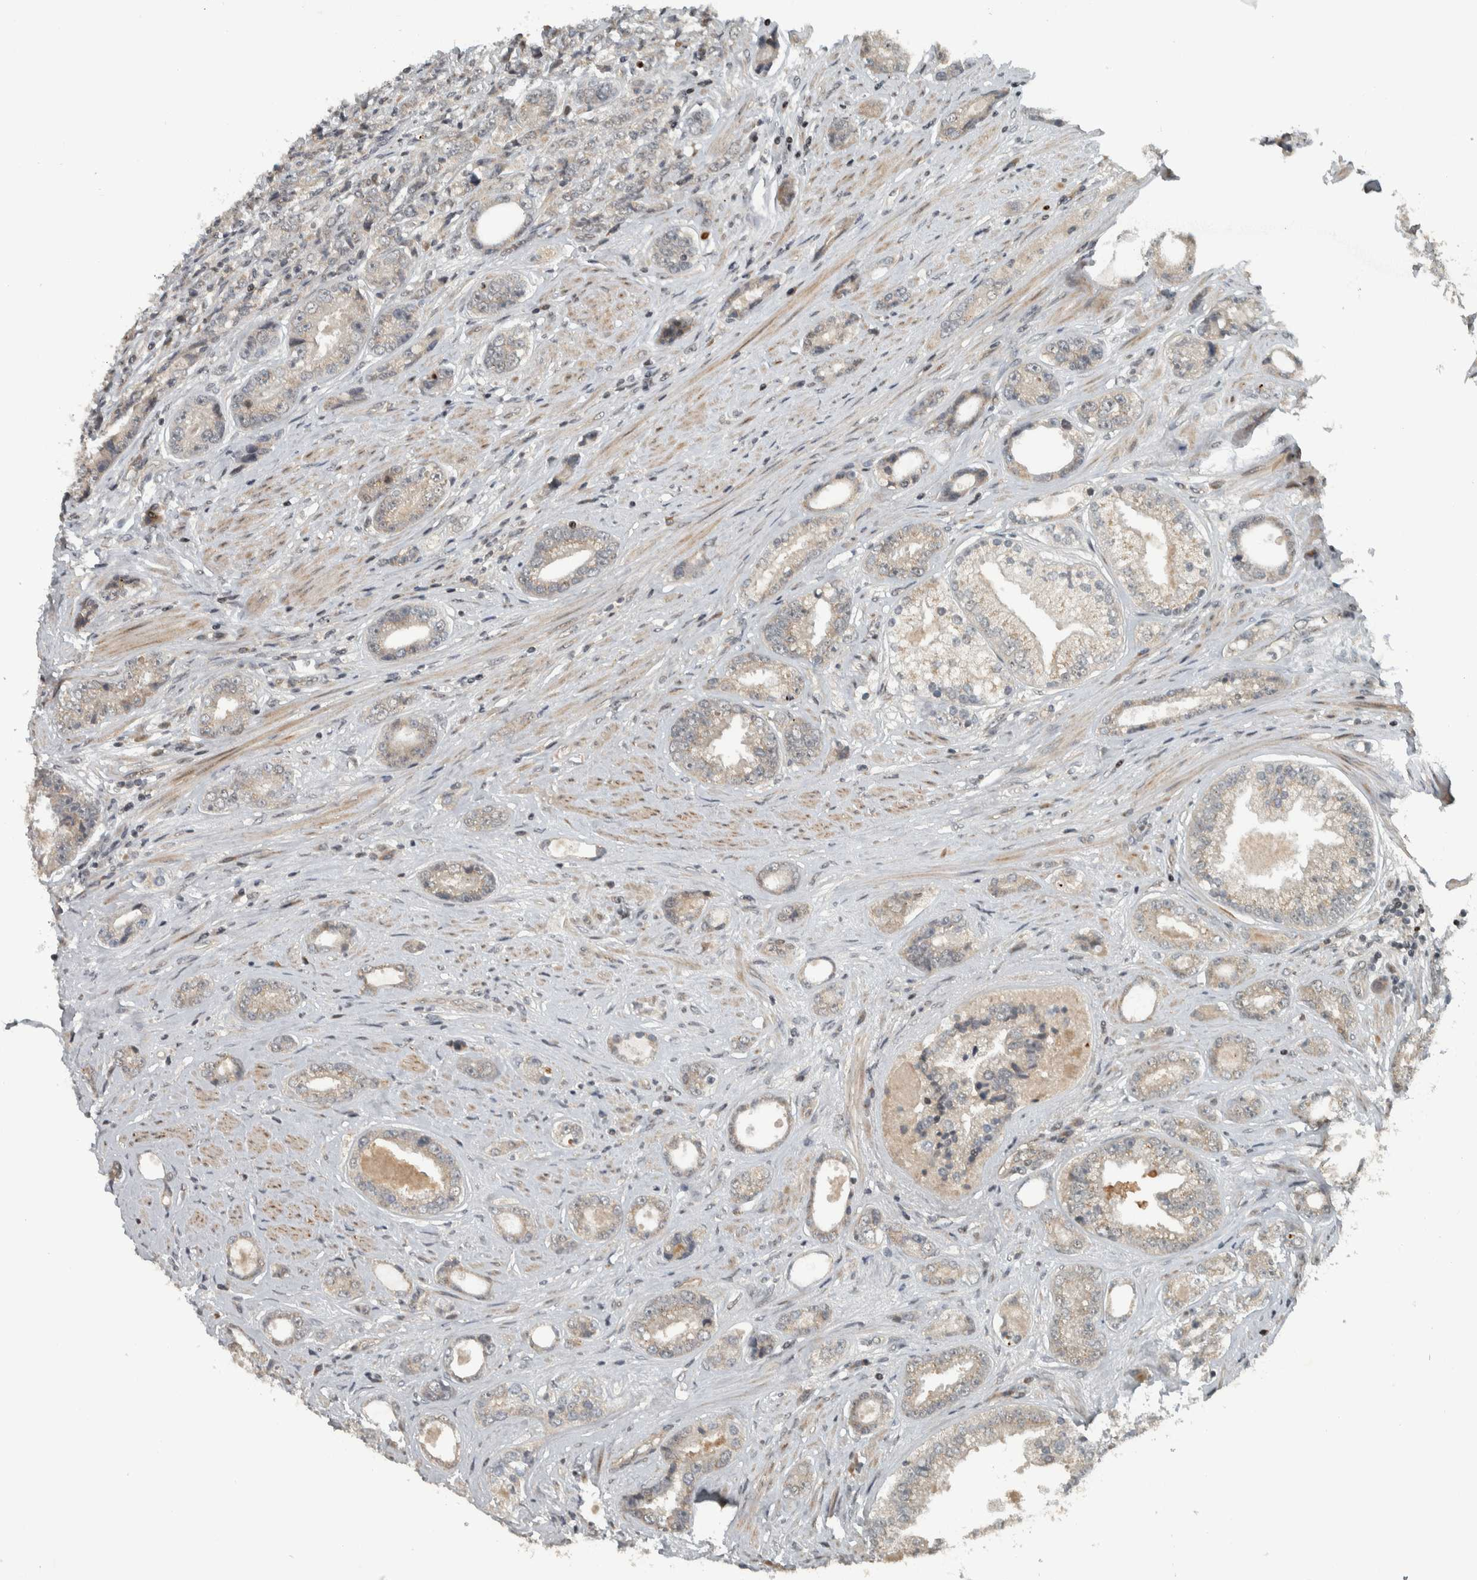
{"staining": {"intensity": "weak", "quantity": "<25%", "location": "cytoplasmic/membranous"}, "tissue": "prostate cancer", "cell_type": "Tumor cells", "image_type": "cancer", "snomed": [{"axis": "morphology", "description": "Adenocarcinoma, High grade"}, {"axis": "topography", "description": "Prostate"}], "caption": "The photomicrograph displays no significant staining in tumor cells of prostate adenocarcinoma (high-grade).", "gene": "NAPG", "patient": {"sex": "male", "age": 61}}